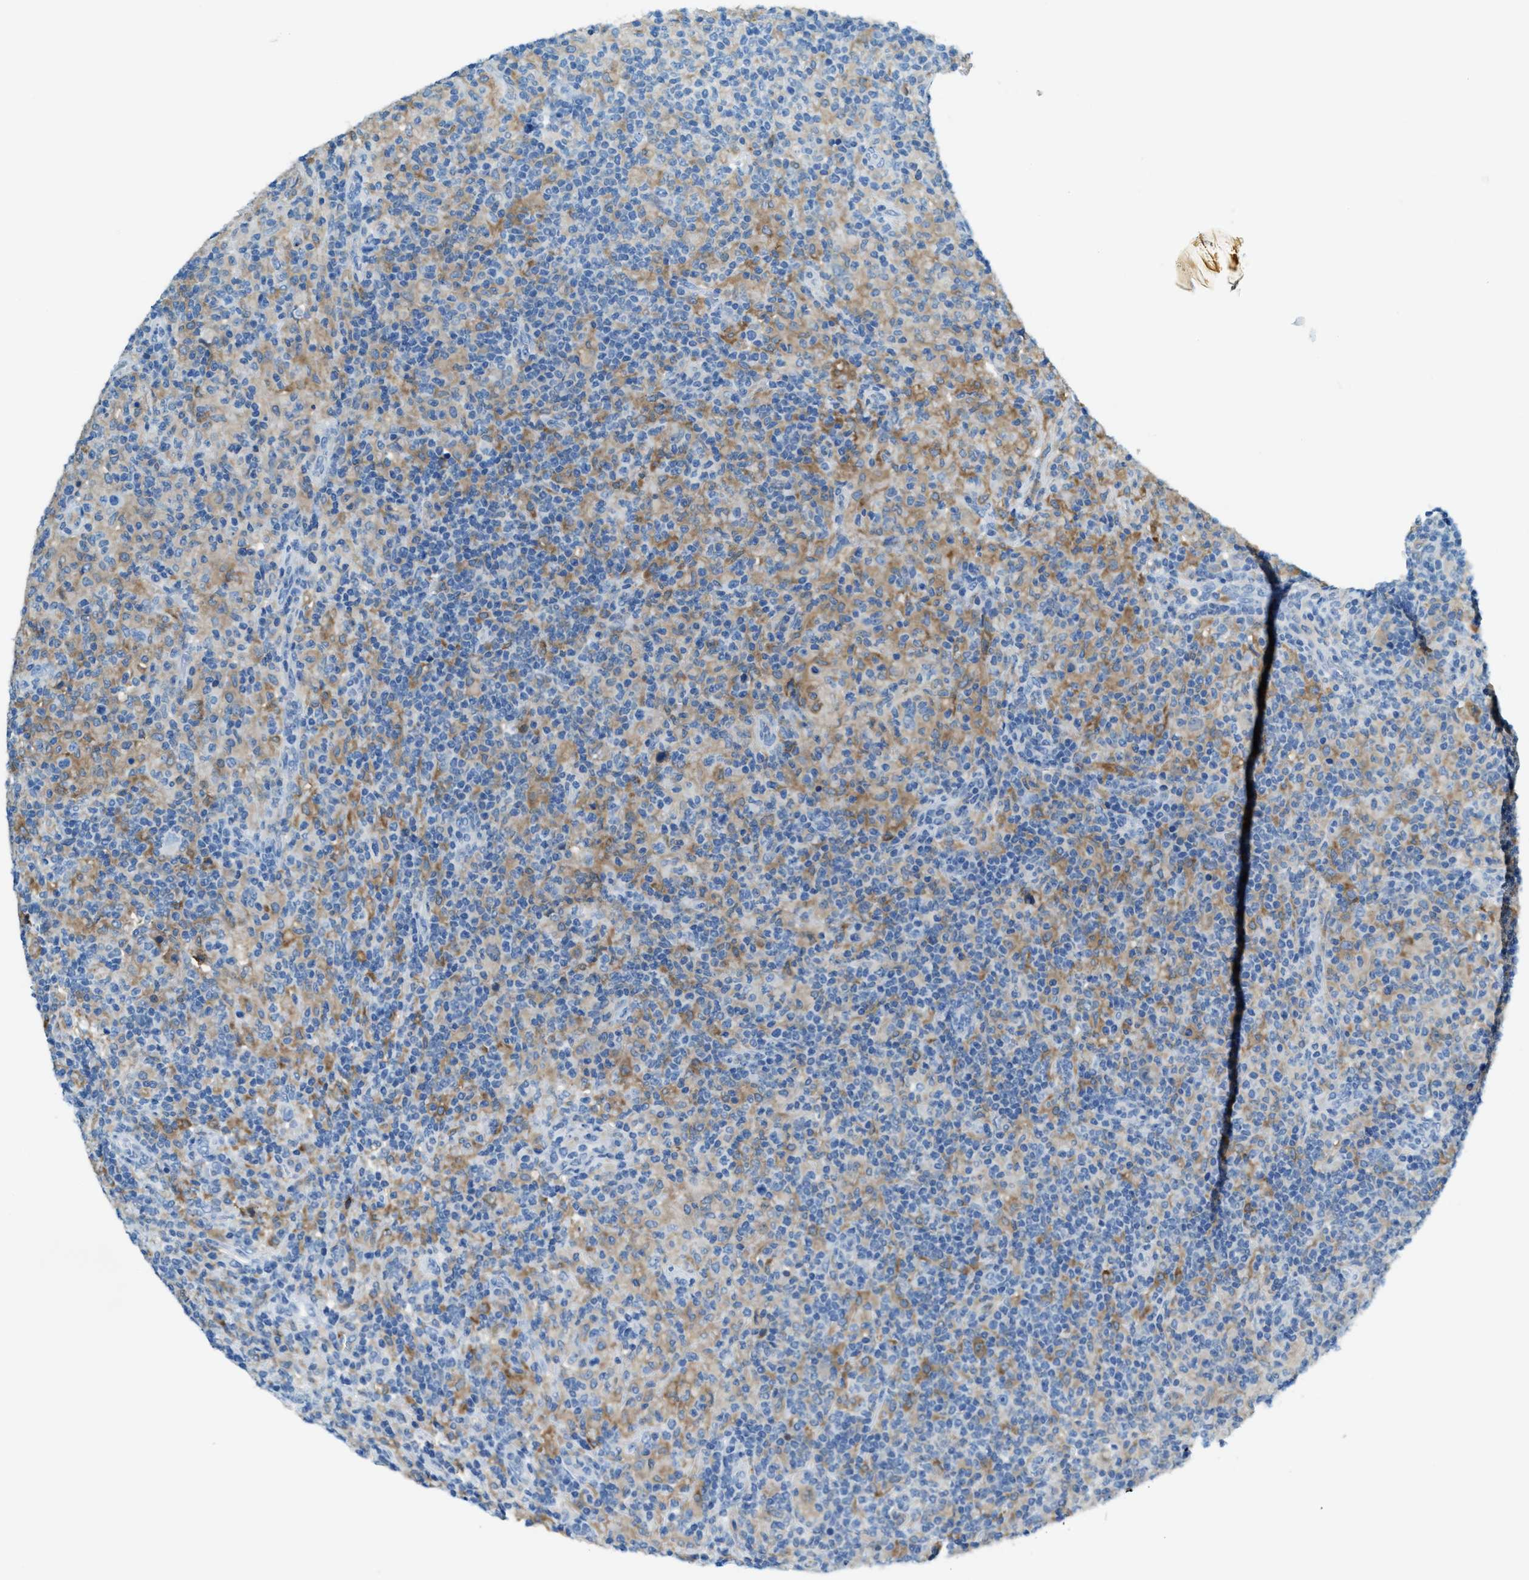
{"staining": {"intensity": "negative", "quantity": "none", "location": "none"}, "tissue": "lymphoma", "cell_type": "Tumor cells", "image_type": "cancer", "snomed": [{"axis": "morphology", "description": "Hodgkin's disease, NOS"}, {"axis": "topography", "description": "Lymph node"}], "caption": "Immunohistochemistry (IHC) image of neoplastic tissue: human Hodgkin's disease stained with DAB exhibits no significant protein expression in tumor cells.", "gene": "MATCAP2", "patient": {"sex": "male", "age": 70}}